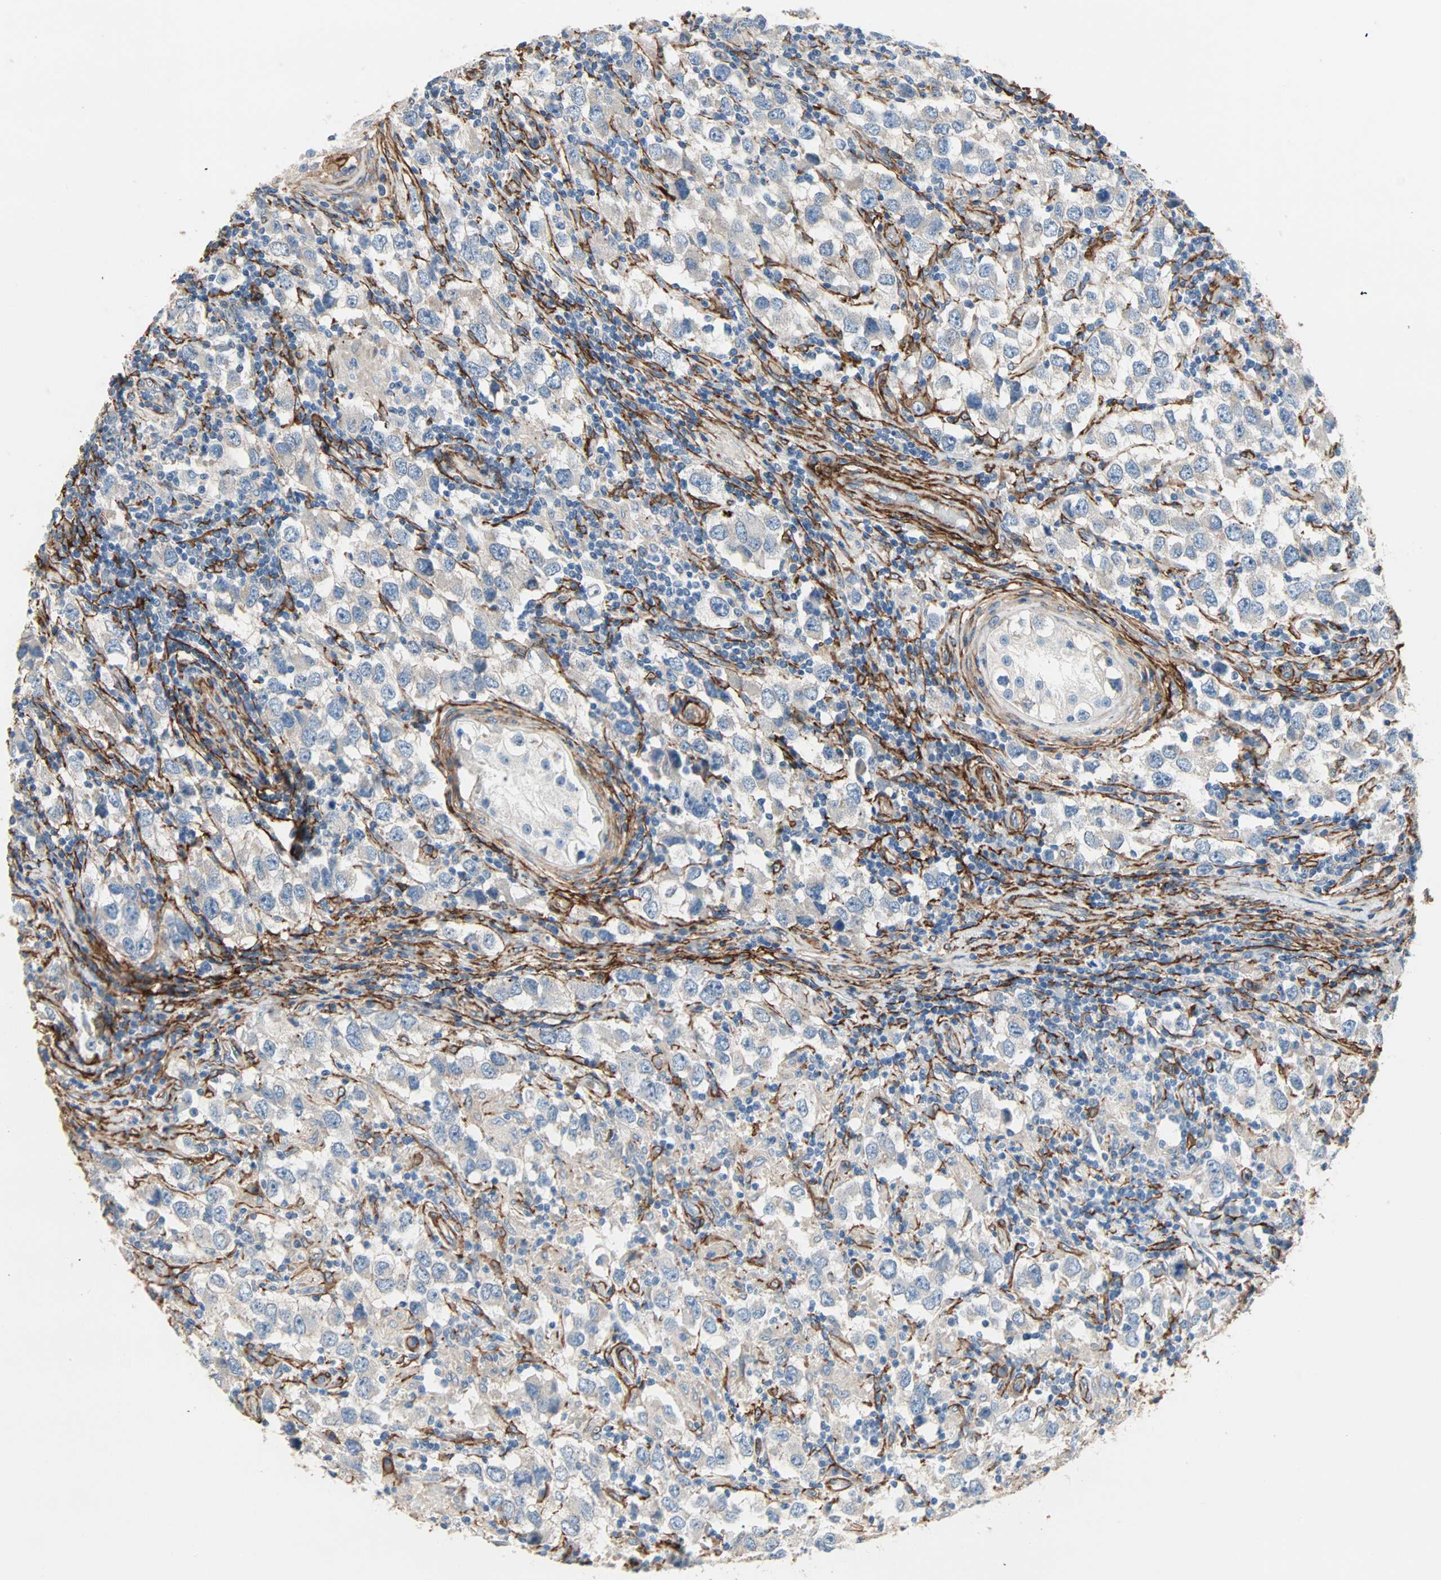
{"staining": {"intensity": "weak", "quantity": ">75%", "location": "cytoplasmic/membranous"}, "tissue": "testis cancer", "cell_type": "Tumor cells", "image_type": "cancer", "snomed": [{"axis": "morphology", "description": "Carcinoma, Embryonal, NOS"}, {"axis": "topography", "description": "Testis"}], "caption": "DAB immunohistochemical staining of embryonal carcinoma (testis) shows weak cytoplasmic/membranous protein staining in approximately >75% of tumor cells.", "gene": "EPB41L2", "patient": {"sex": "male", "age": 21}}